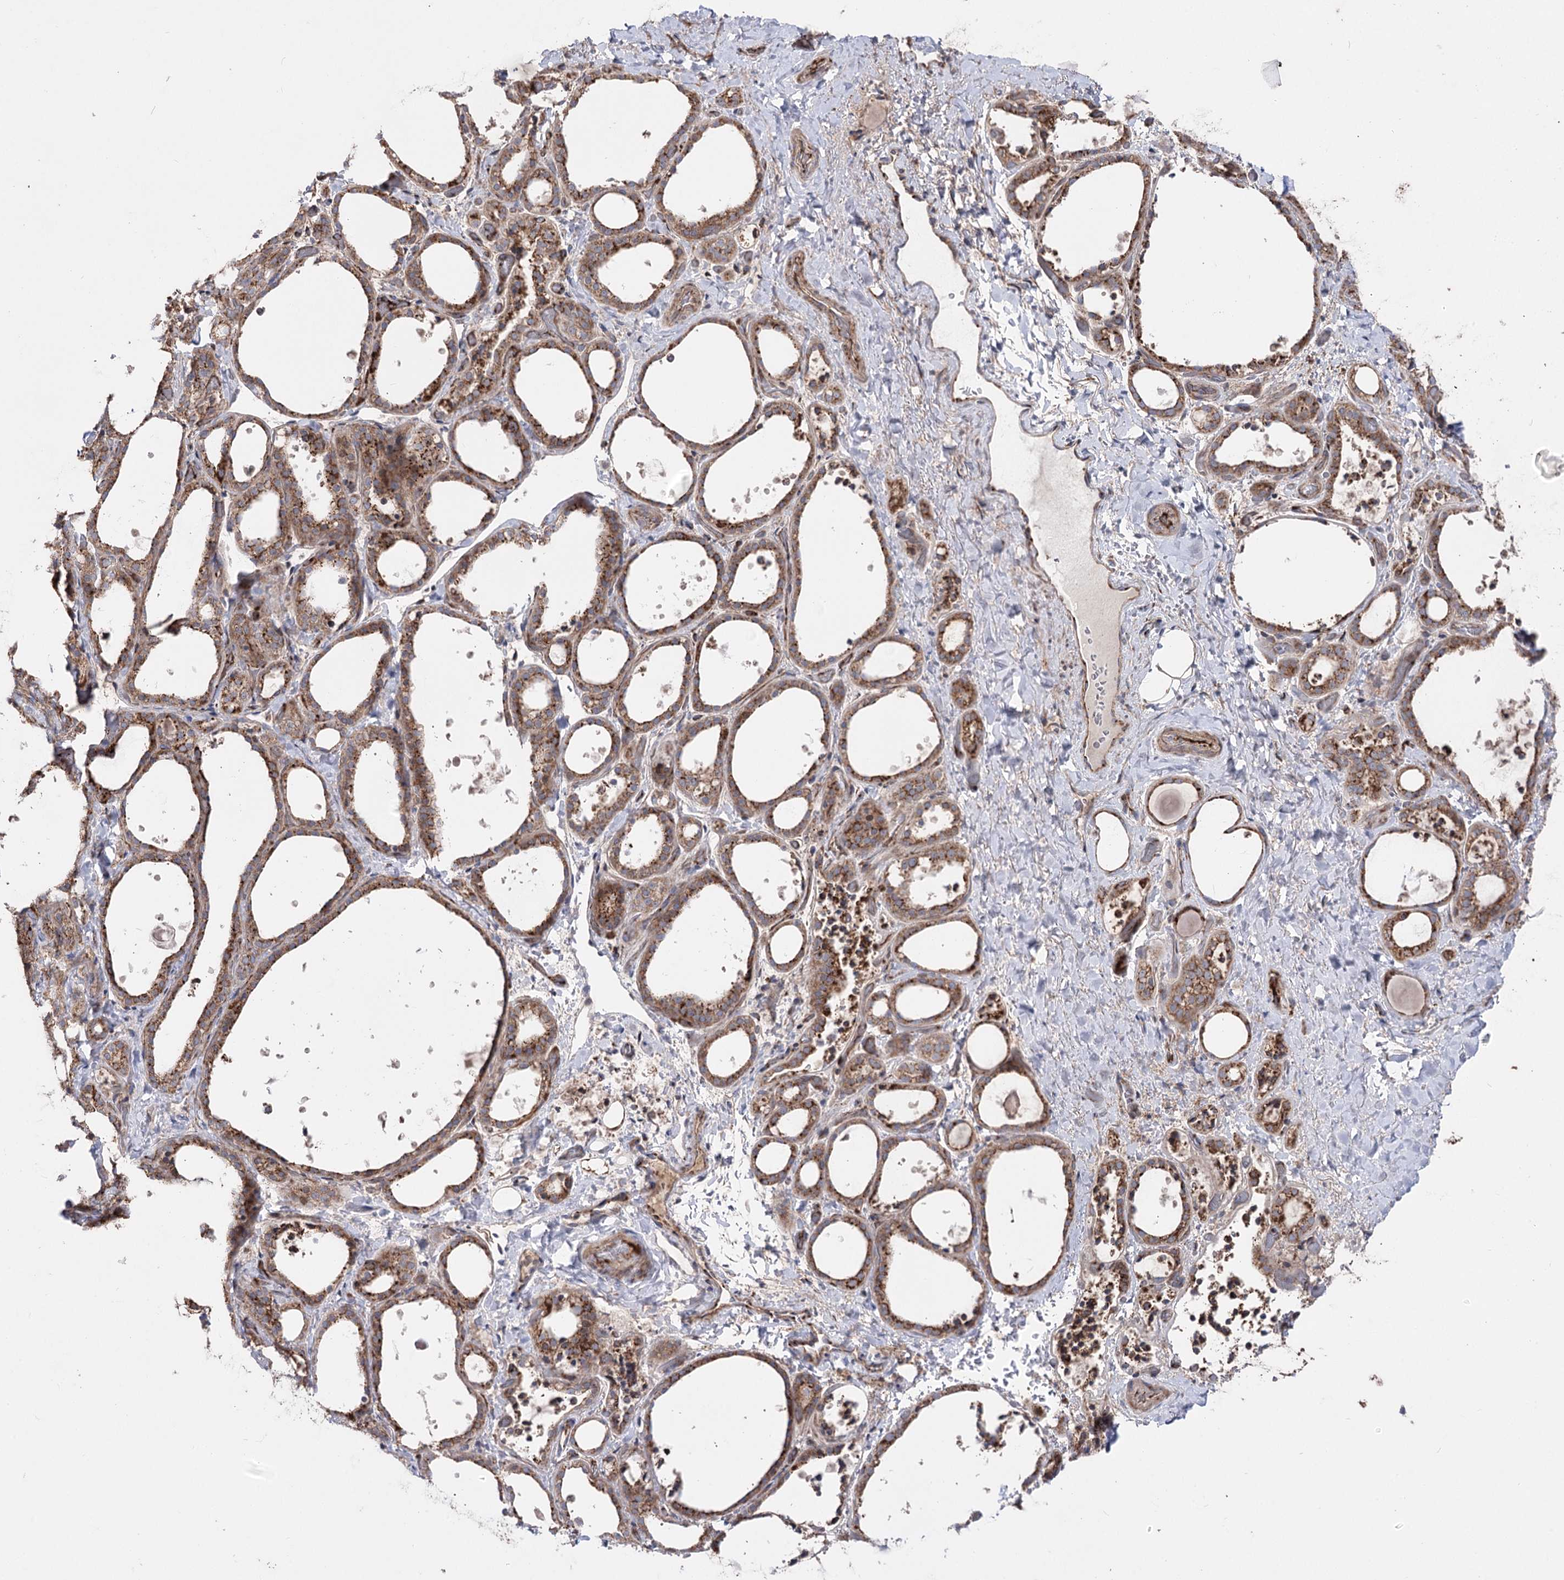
{"staining": {"intensity": "strong", "quantity": ">75%", "location": "cytoplasmic/membranous"}, "tissue": "thyroid gland", "cell_type": "Glandular cells", "image_type": "normal", "snomed": [{"axis": "morphology", "description": "Normal tissue, NOS"}, {"axis": "topography", "description": "Thyroid gland"}], "caption": "The photomicrograph reveals staining of unremarkable thyroid gland, revealing strong cytoplasmic/membranous protein staining (brown color) within glandular cells. (Brightfield microscopy of DAB IHC at high magnification).", "gene": "ARHGAP20", "patient": {"sex": "female", "age": 44}}